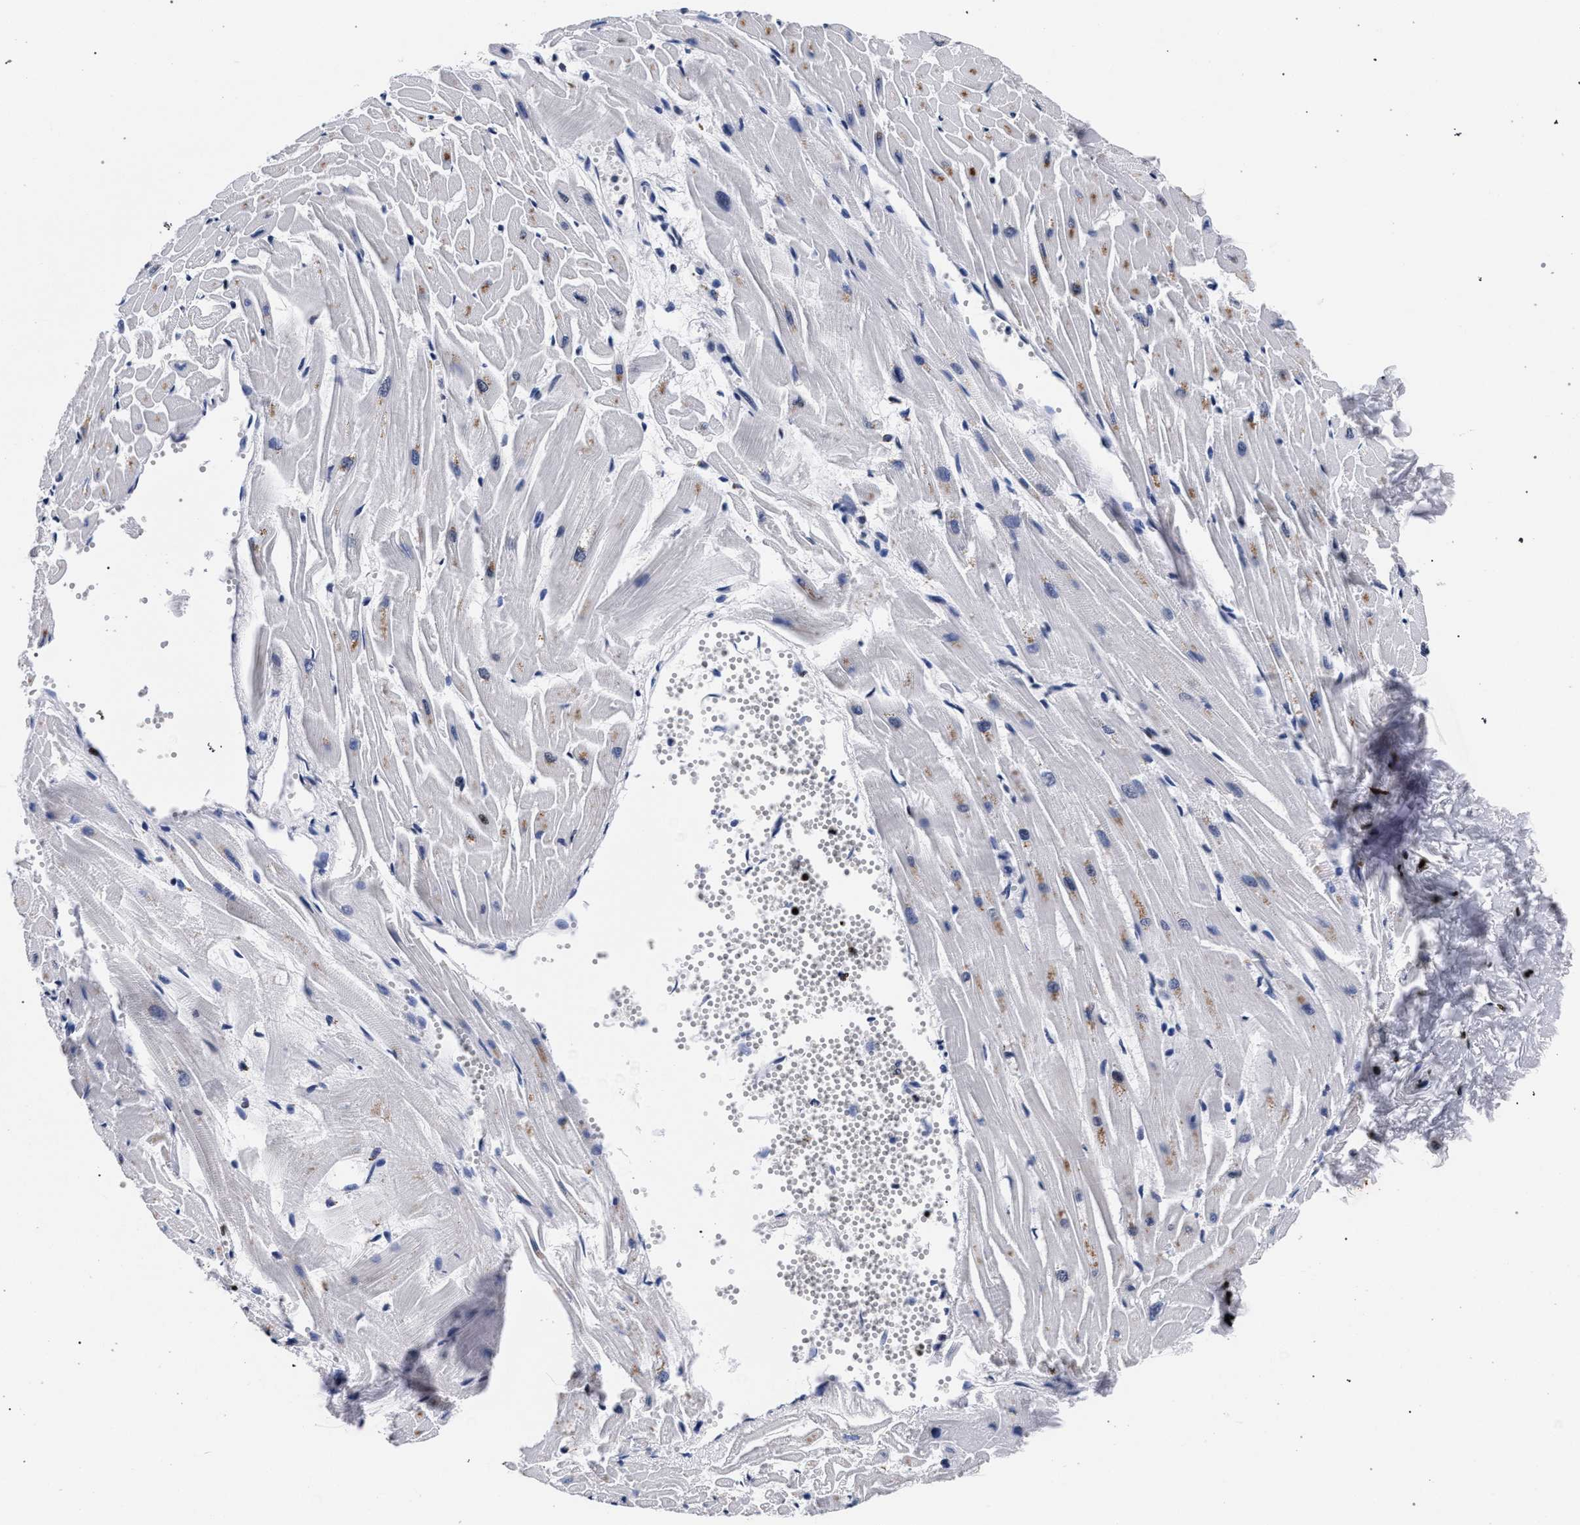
{"staining": {"intensity": "moderate", "quantity": "<25%", "location": "nuclear"}, "tissue": "heart muscle", "cell_type": "Cardiomyocytes", "image_type": "normal", "snomed": [{"axis": "morphology", "description": "Normal tissue, NOS"}, {"axis": "topography", "description": "Heart"}], "caption": "IHC histopathology image of benign heart muscle: heart muscle stained using IHC reveals low levels of moderate protein expression localized specifically in the nuclear of cardiomyocytes, appearing as a nuclear brown color.", "gene": "HNRNPA1", "patient": {"sex": "female", "age": 19}}